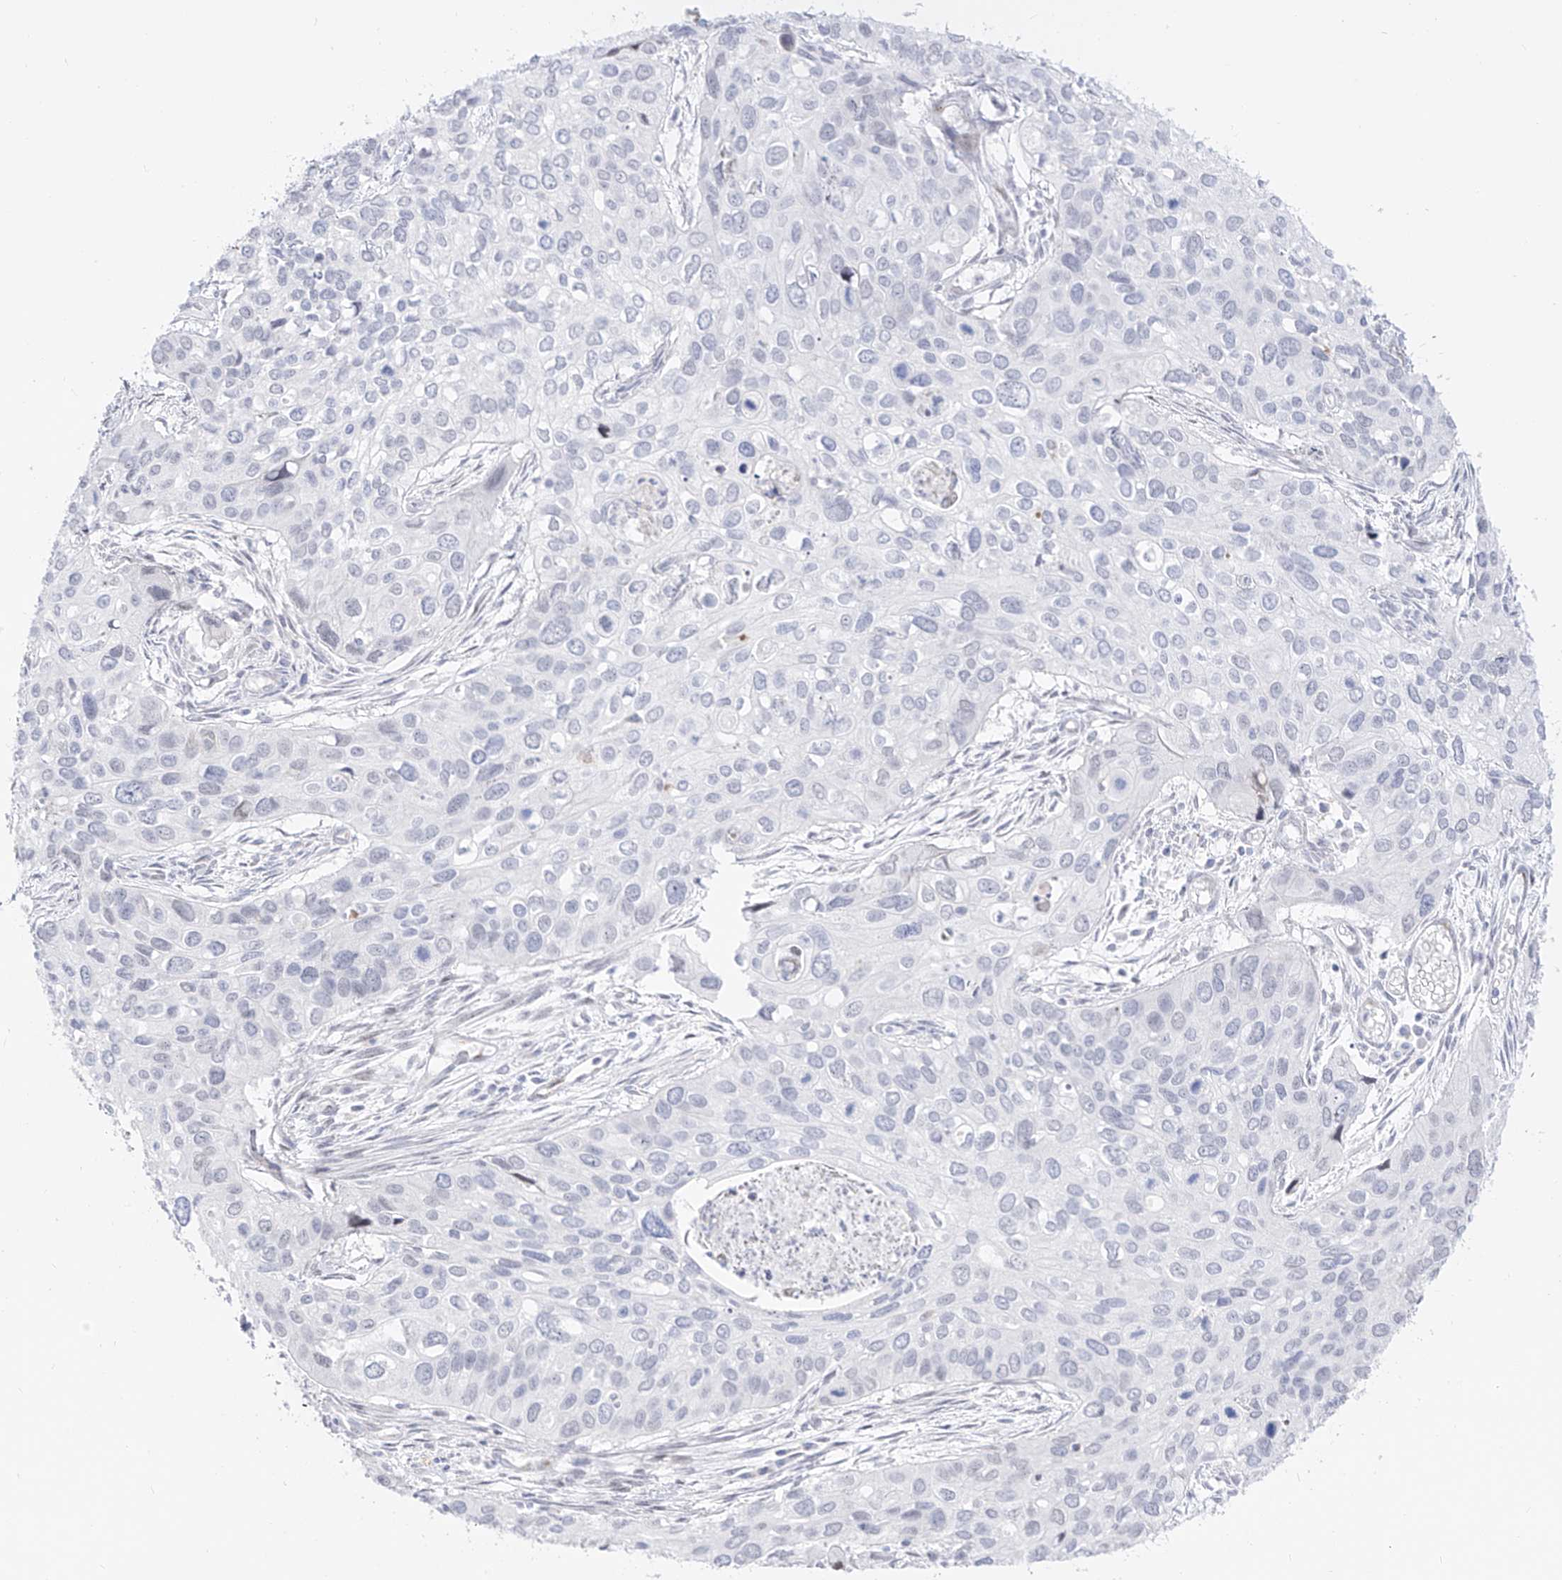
{"staining": {"intensity": "negative", "quantity": "none", "location": "none"}, "tissue": "cervical cancer", "cell_type": "Tumor cells", "image_type": "cancer", "snomed": [{"axis": "morphology", "description": "Squamous cell carcinoma, NOS"}, {"axis": "topography", "description": "Cervix"}], "caption": "Histopathology image shows no significant protein expression in tumor cells of cervical cancer. Nuclei are stained in blue.", "gene": "ZNF180", "patient": {"sex": "female", "age": 55}}